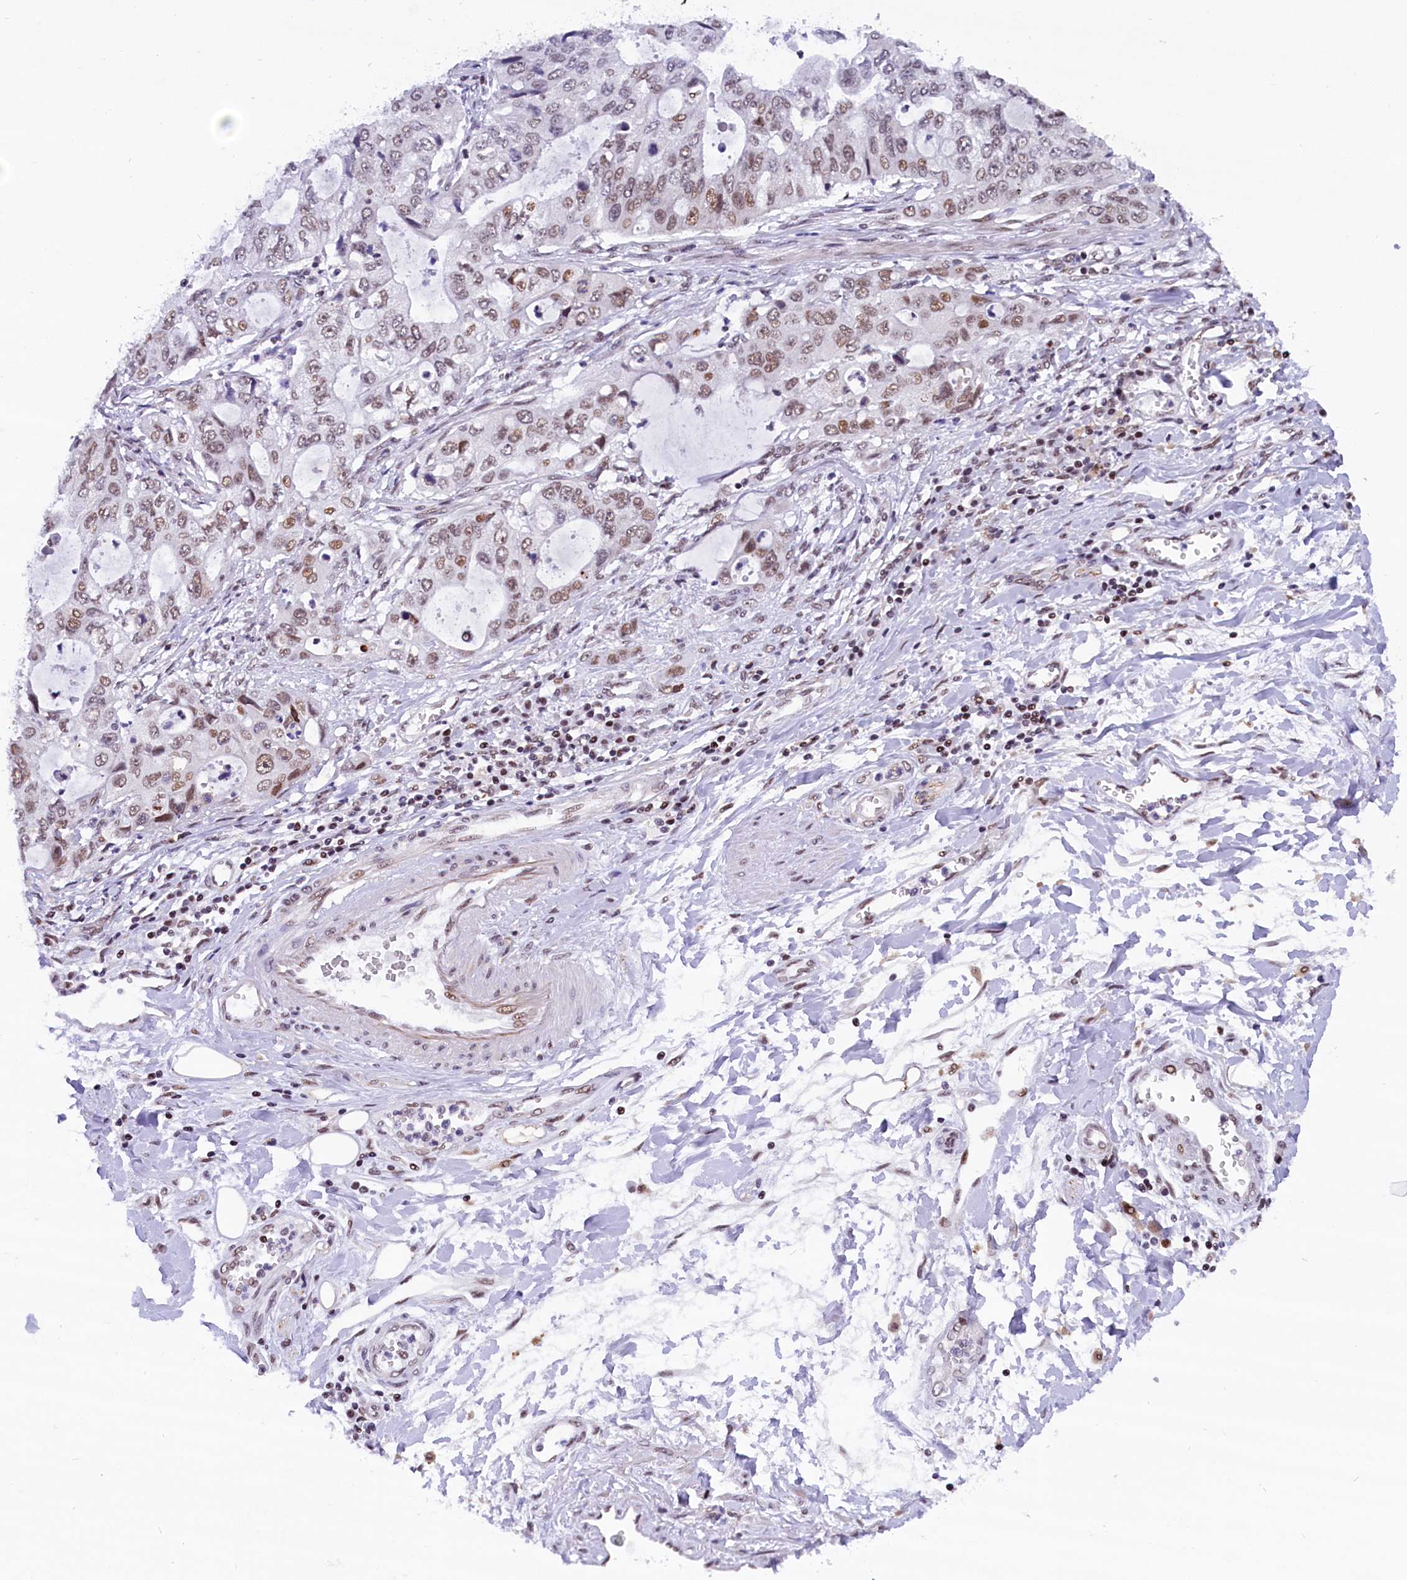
{"staining": {"intensity": "weak", "quantity": "25%-75%", "location": "nuclear"}, "tissue": "stomach cancer", "cell_type": "Tumor cells", "image_type": "cancer", "snomed": [{"axis": "morphology", "description": "Adenocarcinoma, NOS"}, {"axis": "topography", "description": "Stomach, upper"}], "caption": "Human stomach adenocarcinoma stained with a brown dye exhibits weak nuclear positive positivity in approximately 25%-75% of tumor cells.", "gene": "CDYL2", "patient": {"sex": "female", "age": 52}}